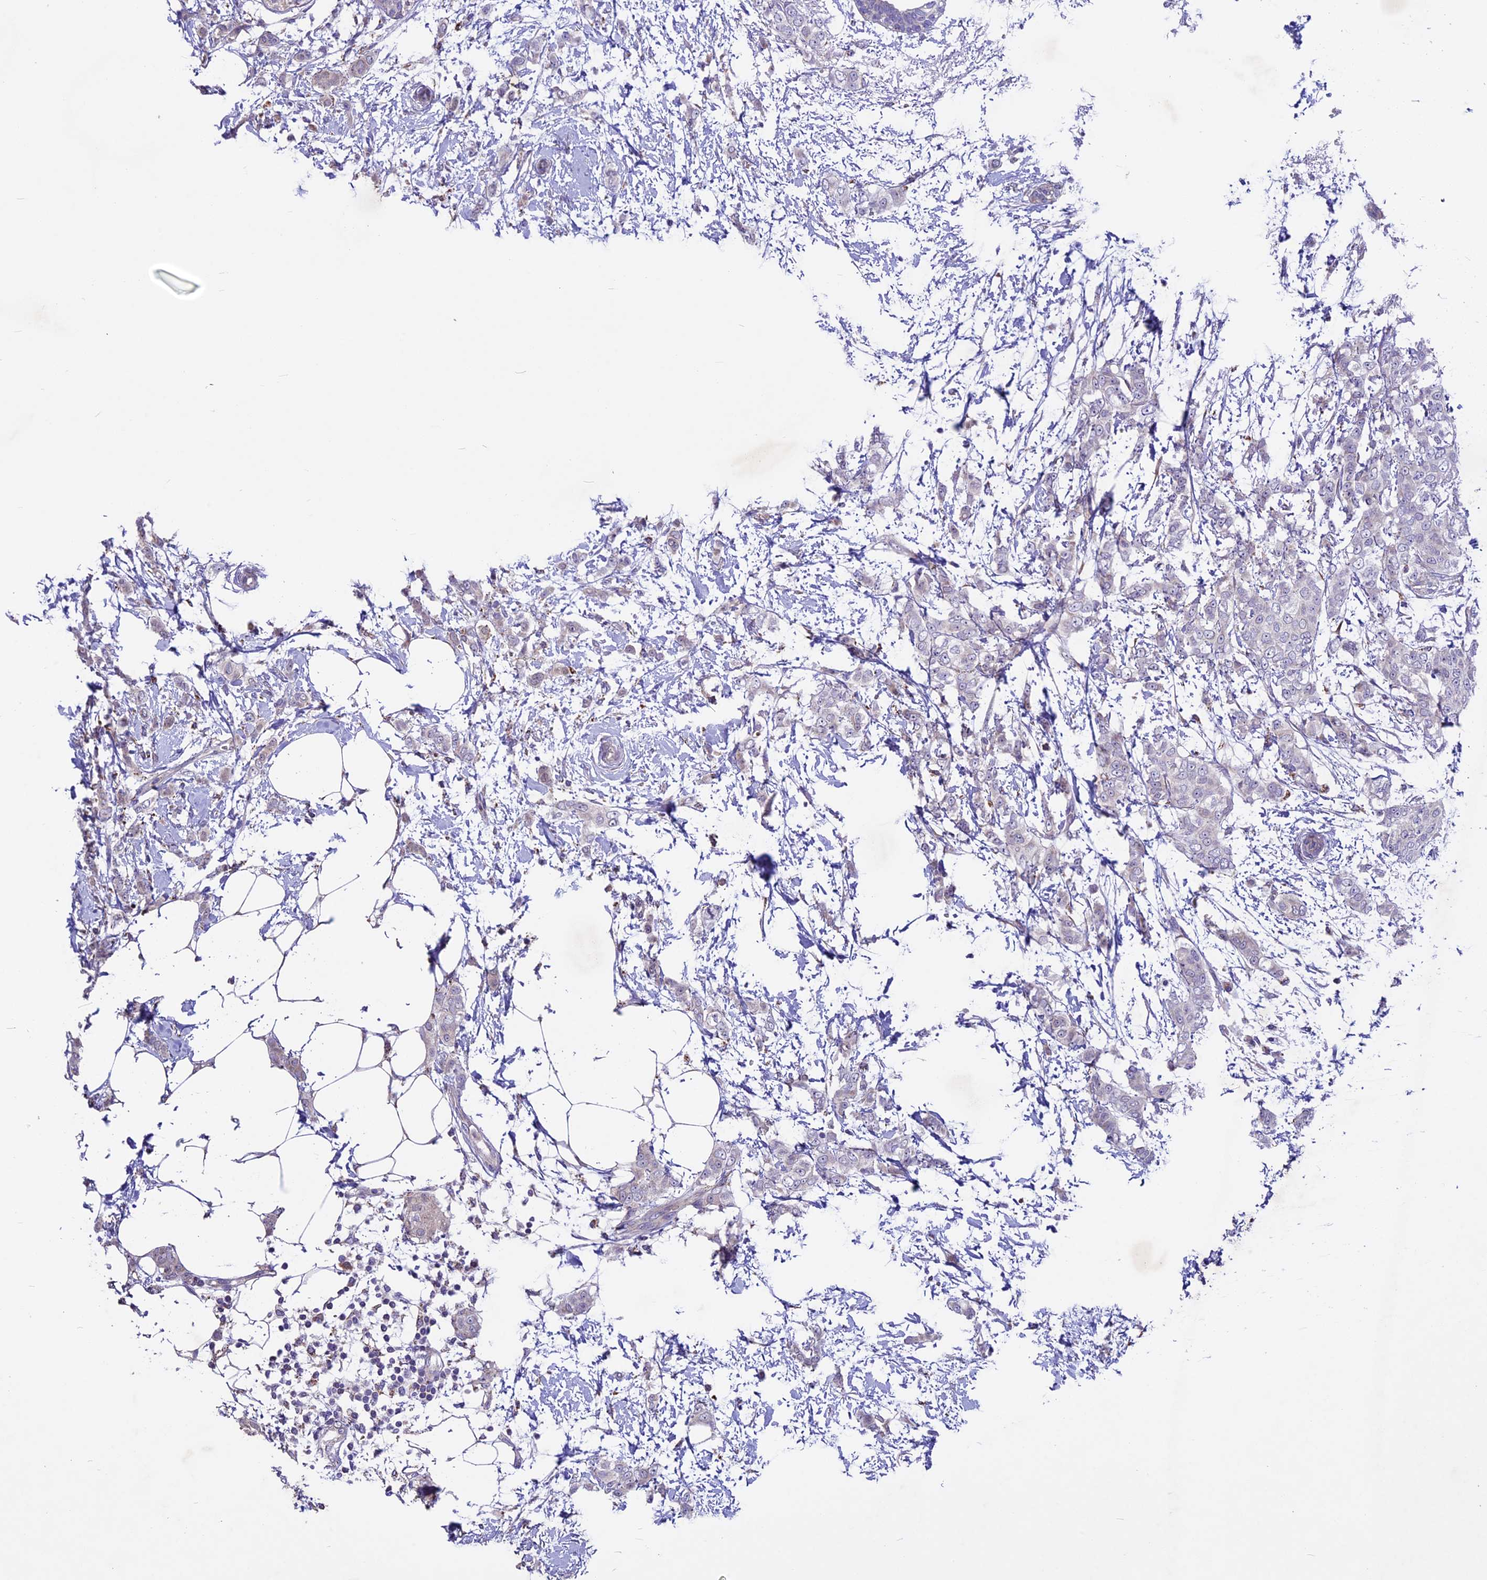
{"staining": {"intensity": "negative", "quantity": "none", "location": "none"}, "tissue": "breast cancer", "cell_type": "Tumor cells", "image_type": "cancer", "snomed": [{"axis": "morphology", "description": "Duct carcinoma"}, {"axis": "topography", "description": "Breast"}], "caption": "IHC image of neoplastic tissue: breast invasive ductal carcinoma stained with DAB exhibits no significant protein expression in tumor cells.", "gene": "MIEF2", "patient": {"sex": "female", "age": 72}}